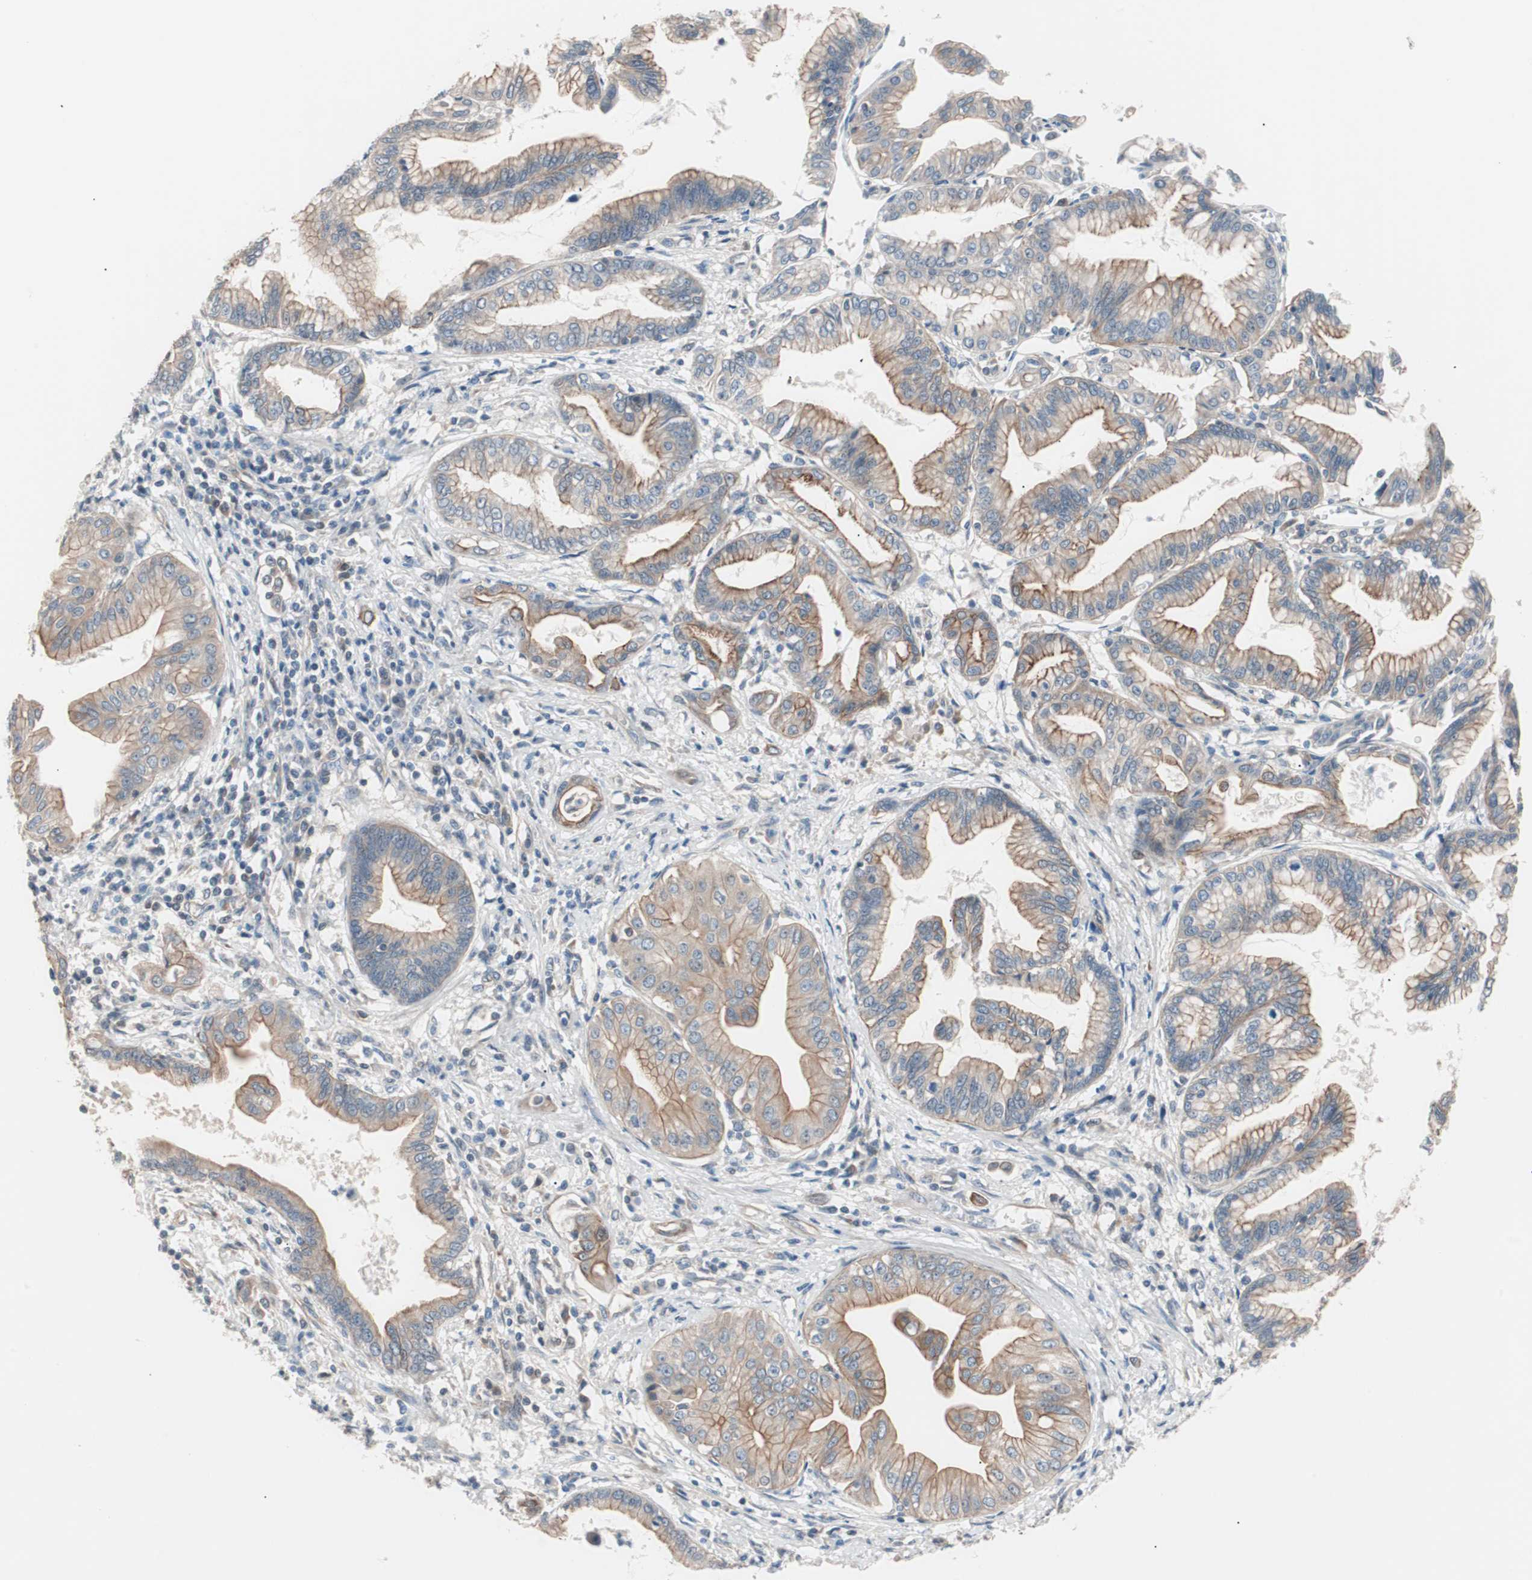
{"staining": {"intensity": "moderate", "quantity": "25%-75%", "location": "cytoplasmic/membranous"}, "tissue": "pancreatic cancer", "cell_type": "Tumor cells", "image_type": "cancer", "snomed": [{"axis": "morphology", "description": "Adenocarcinoma, NOS"}, {"axis": "topography", "description": "Pancreas"}], "caption": "DAB (3,3'-diaminobenzidine) immunohistochemical staining of adenocarcinoma (pancreatic) shows moderate cytoplasmic/membranous protein positivity in about 25%-75% of tumor cells. Ihc stains the protein of interest in brown and the nuclei are stained blue.", "gene": "SMG1", "patient": {"sex": "female", "age": 64}}